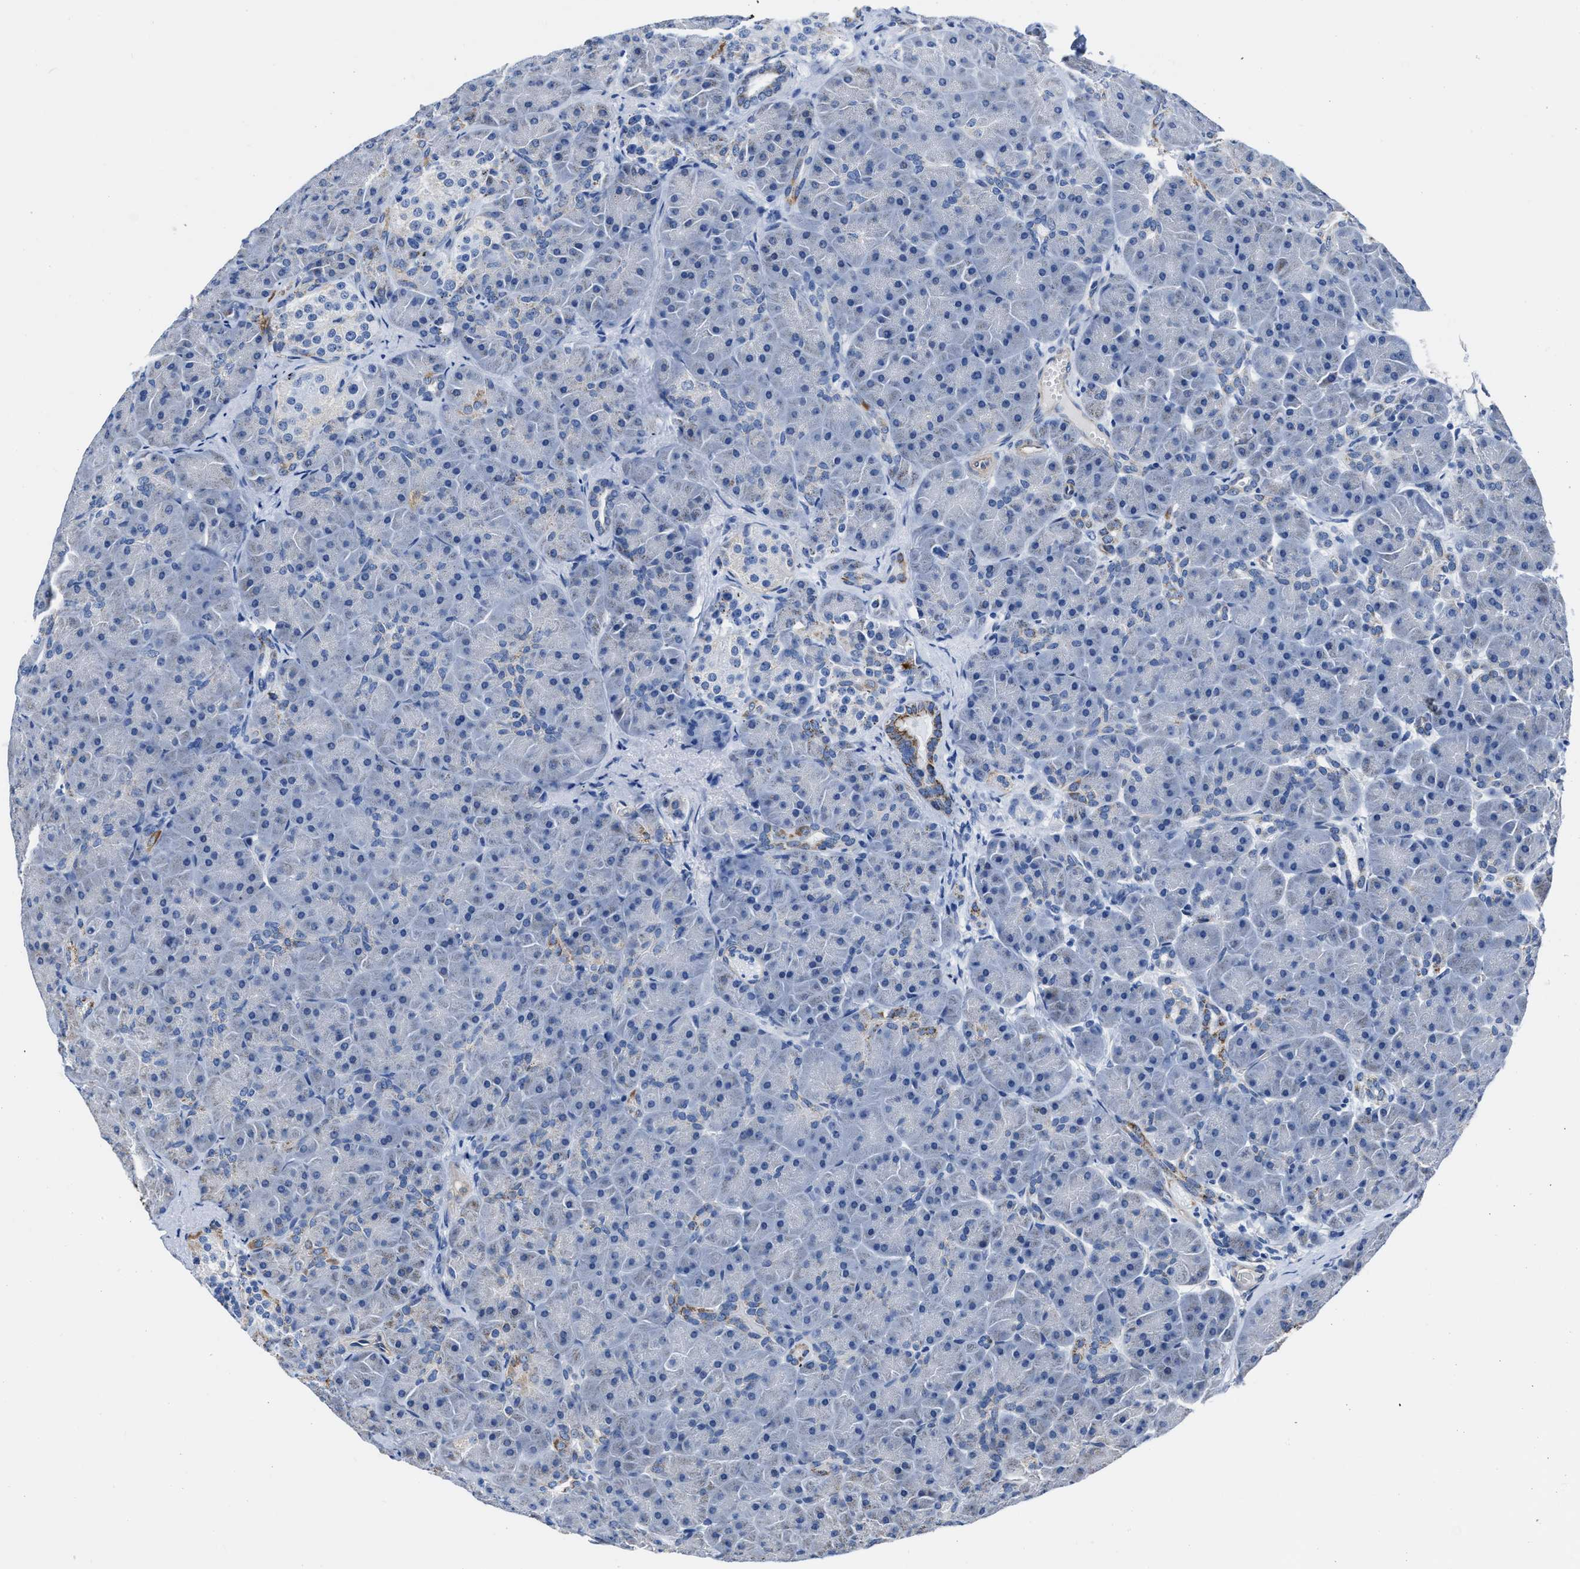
{"staining": {"intensity": "negative", "quantity": "none", "location": "none"}, "tissue": "pancreas", "cell_type": "Exocrine glandular cells", "image_type": "normal", "snomed": [{"axis": "morphology", "description": "Normal tissue, NOS"}, {"axis": "topography", "description": "Pancreas"}], "caption": "IHC of benign pancreas displays no positivity in exocrine glandular cells. (DAB (3,3'-diaminobenzidine) IHC with hematoxylin counter stain).", "gene": "KCNMB3", "patient": {"sex": "male", "age": 66}}